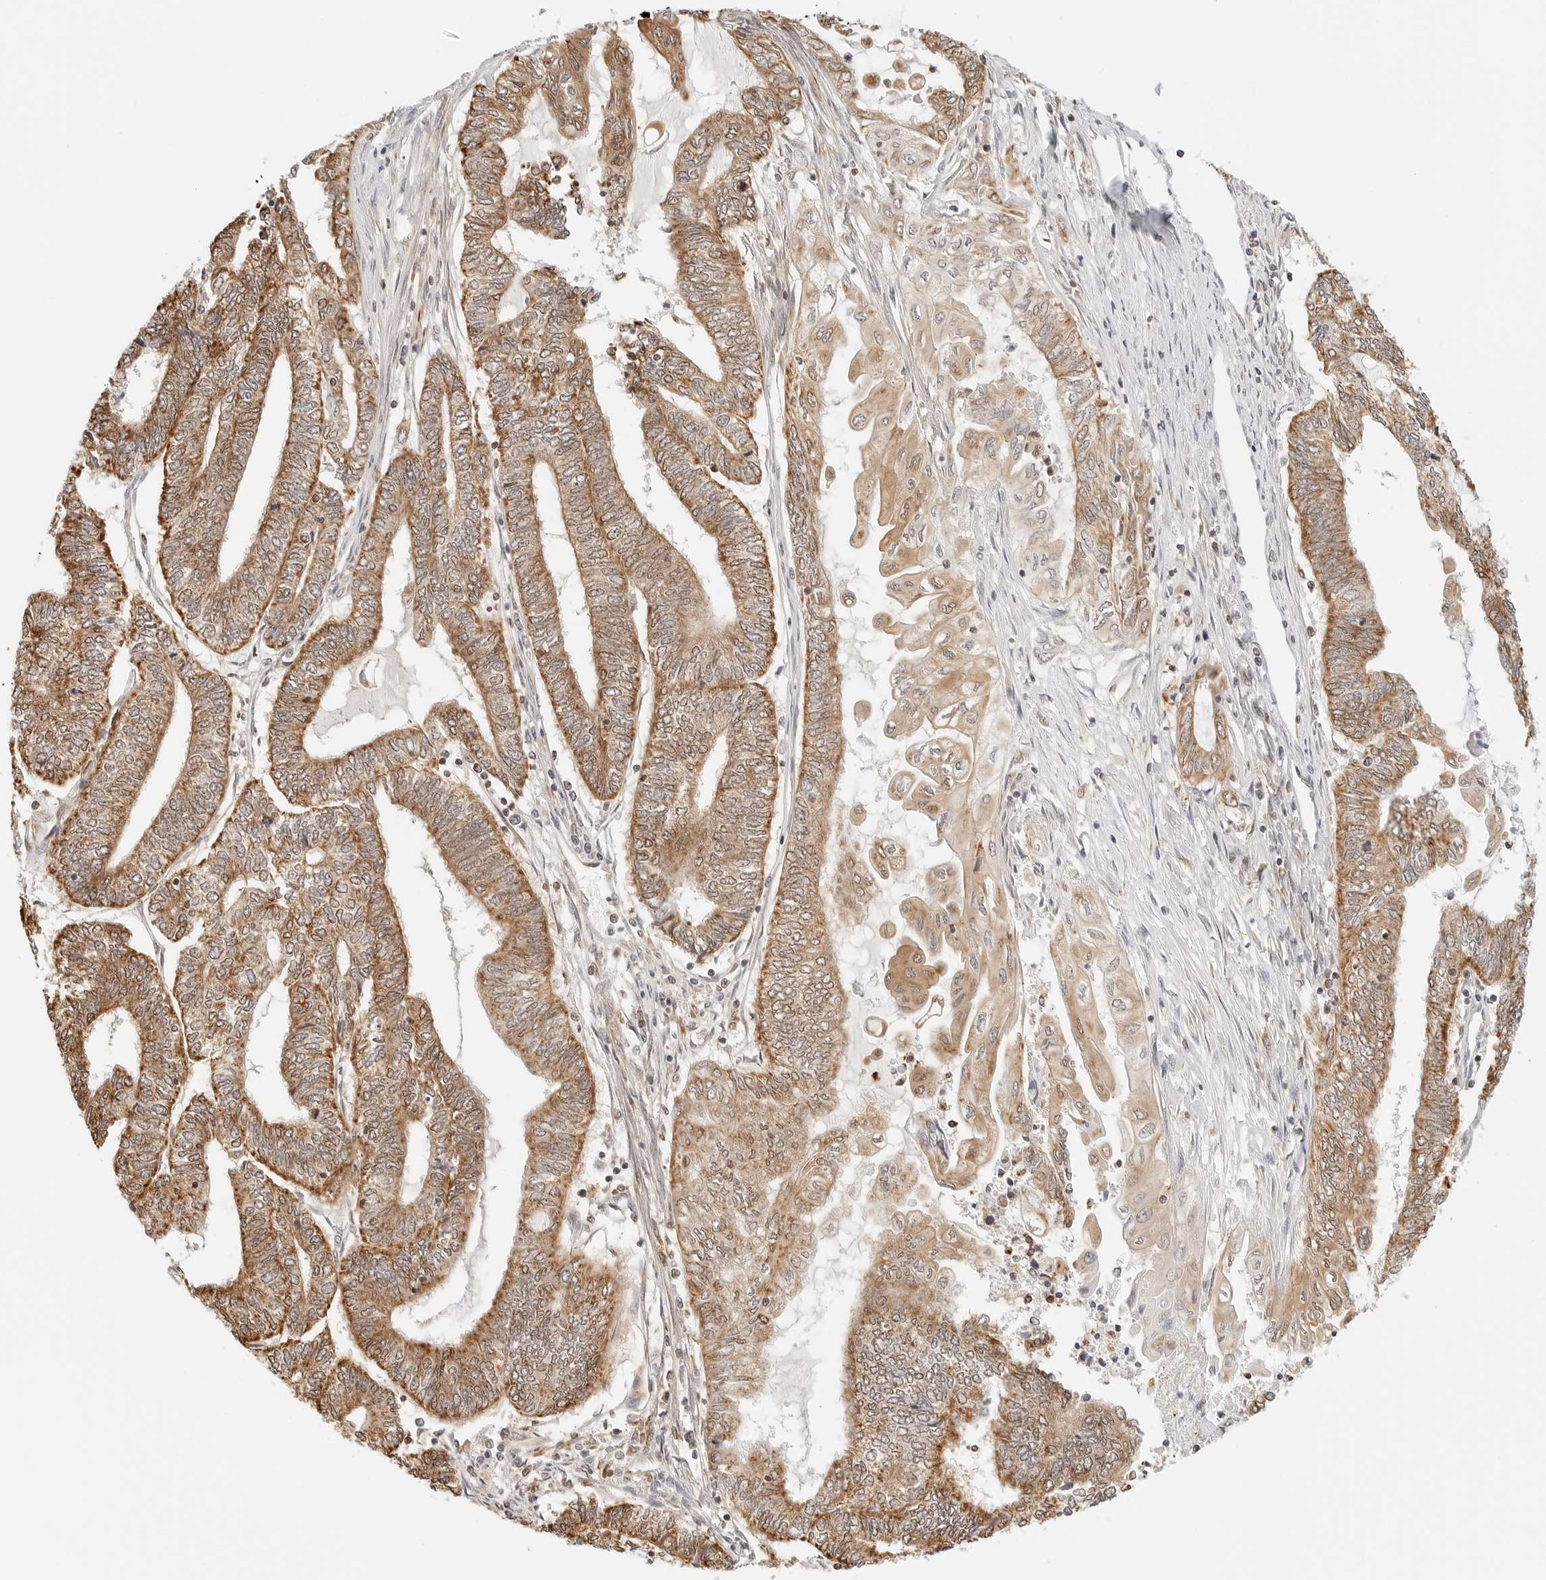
{"staining": {"intensity": "moderate", "quantity": ">75%", "location": "cytoplasmic/membranous"}, "tissue": "endometrial cancer", "cell_type": "Tumor cells", "image_type": "cancer", "snomed": [{"axis": "morphology", "description": "Adenocarcinoma, NOS"}, {"axis": "topography", "description": "Uterus"}, {"axis": "topography", "description": "Endometrium"}], "caption": "Immunohistochemical staining of human adenocarcinoma (endometrial) shows medium levels of moderate cytoplasmic/membranous protein expression in approximately >75% of tumor cells.", "gene": "ATL1", "patient": {"sex": "female", "age": 70}}